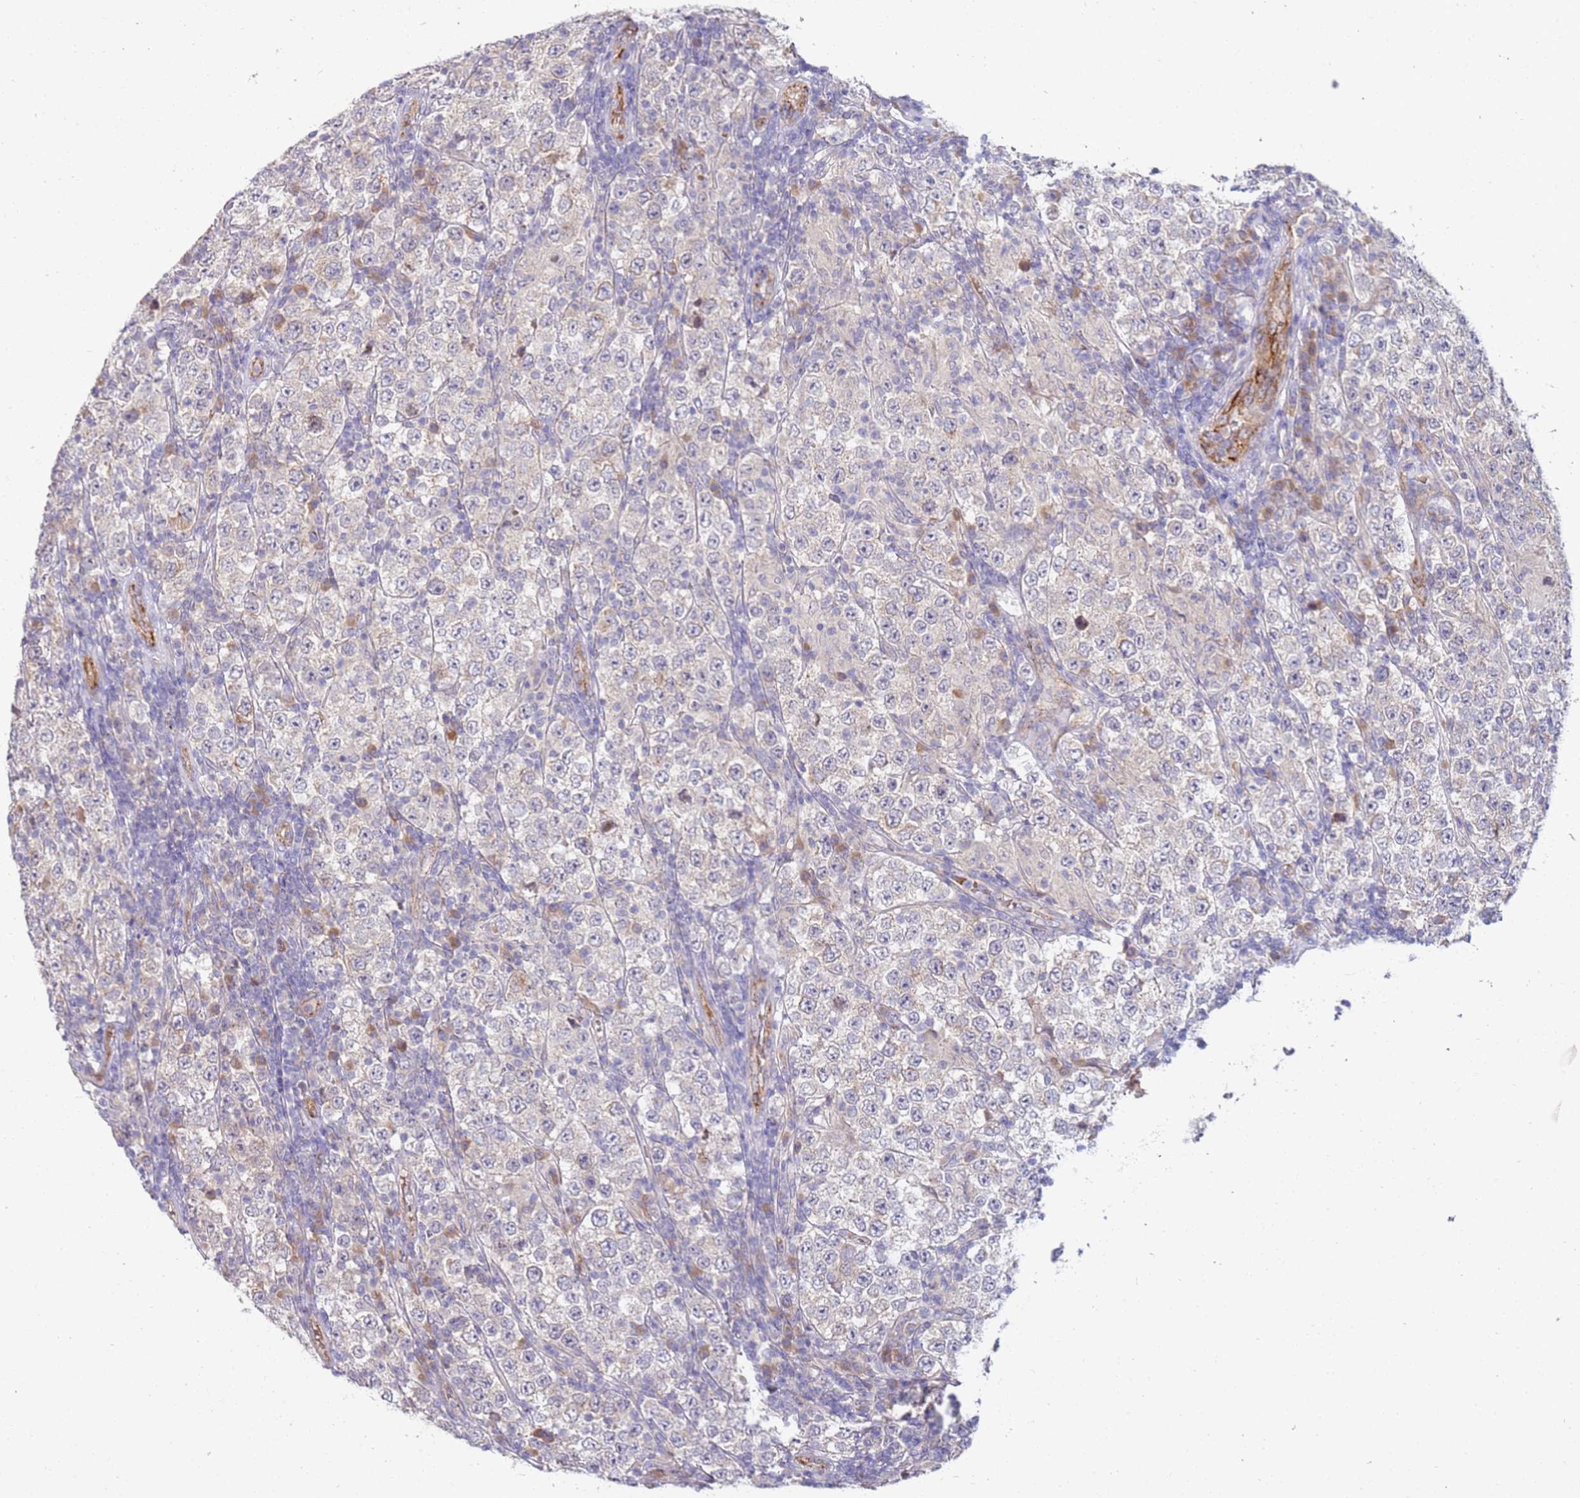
{"staining": {"intensity": "negative", "quantity": "none", "location": "none"}, "tissue": "testis cancer", "cell_type": "Tumor cells", "image_type": "cancer", "snomed": [{"axis": "morphology", "description": "Normal tissue, NOS"}, {"axis": "morphology", "description": "Urothelial carcinoma, High grade"}, {"axis": "morphology", "description": "Seminoma, NOS"}, {"axis": "morphology", "description": "Carcinoma, Embryonal, NOS"}, {"axis": "topography", "description": "Urinary bladder"}, {"axis": "topography", "description": "Testis"}], "caption": "Testis embryonal carcinoma stained for a protein using immunohistochemistry exhibits no staining tumor cells.", "gene": "NMUR2", "patient": {"sex": "male", "age": 41}}